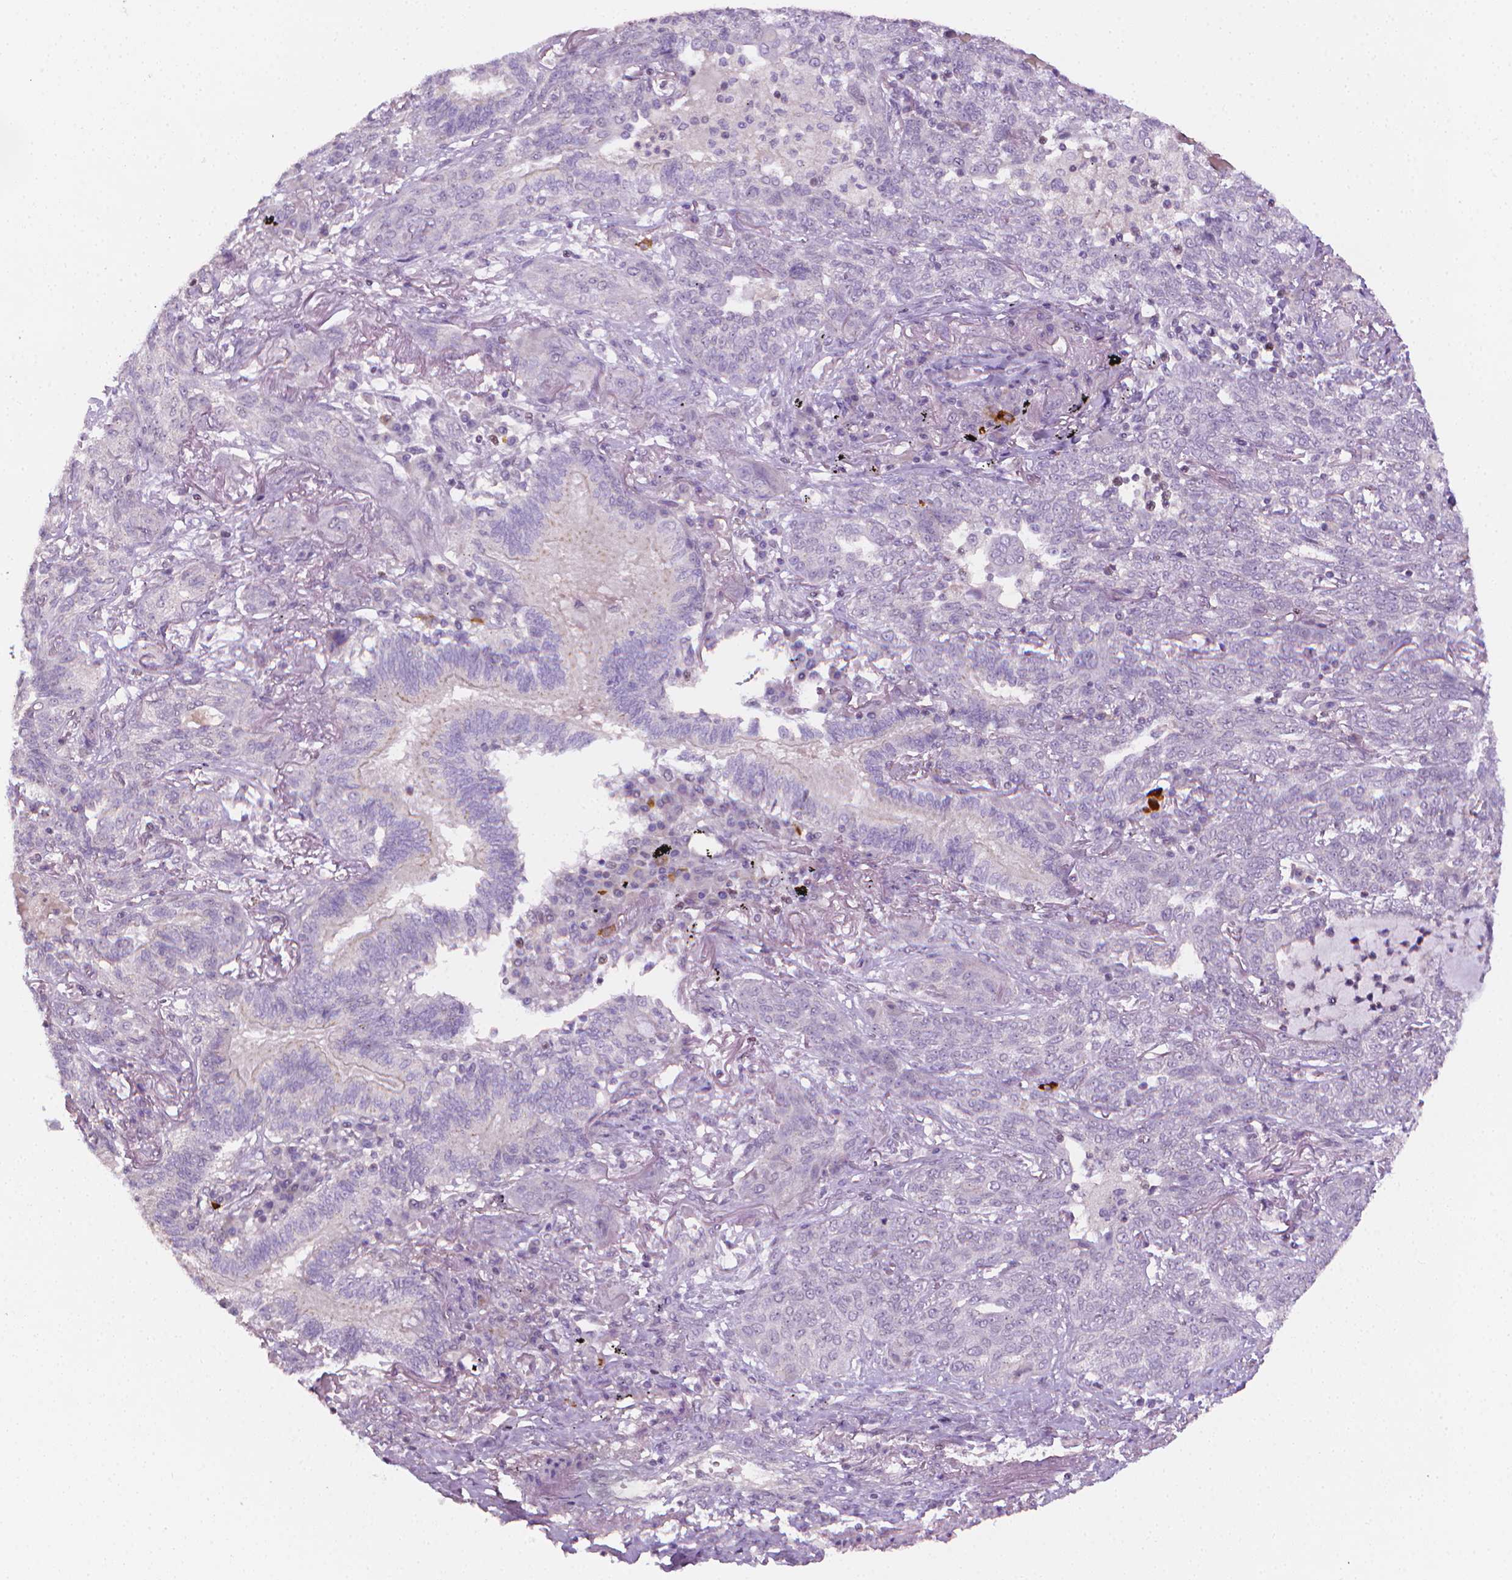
{"staining": {"intensity": "negative", "quantity": "none", "location": "none"}, "tissue": "lung cancer", "cell_type": "Tumor cells", "image_type": "cancer", "snomed": [{"axis": "morphology", "description": "Squamous cell carcinoma, NOS"}, {"axis": "topography", "description": "Lung"}], "caption": "Immunohistochemistry (IHC) photomicrograph of human lung cancer (squamous cell carcinoma) stained for a protein (brown), which reveals no positivity in tumor cells. (Stains: DAB (3,3'-diaminobenzidine) IHC with hematoxylin counter stain, Microscopy: brightfield microscopy at high magnification).", "gene": "NCAN", "patient": {"sex": "female", "age": 70}}